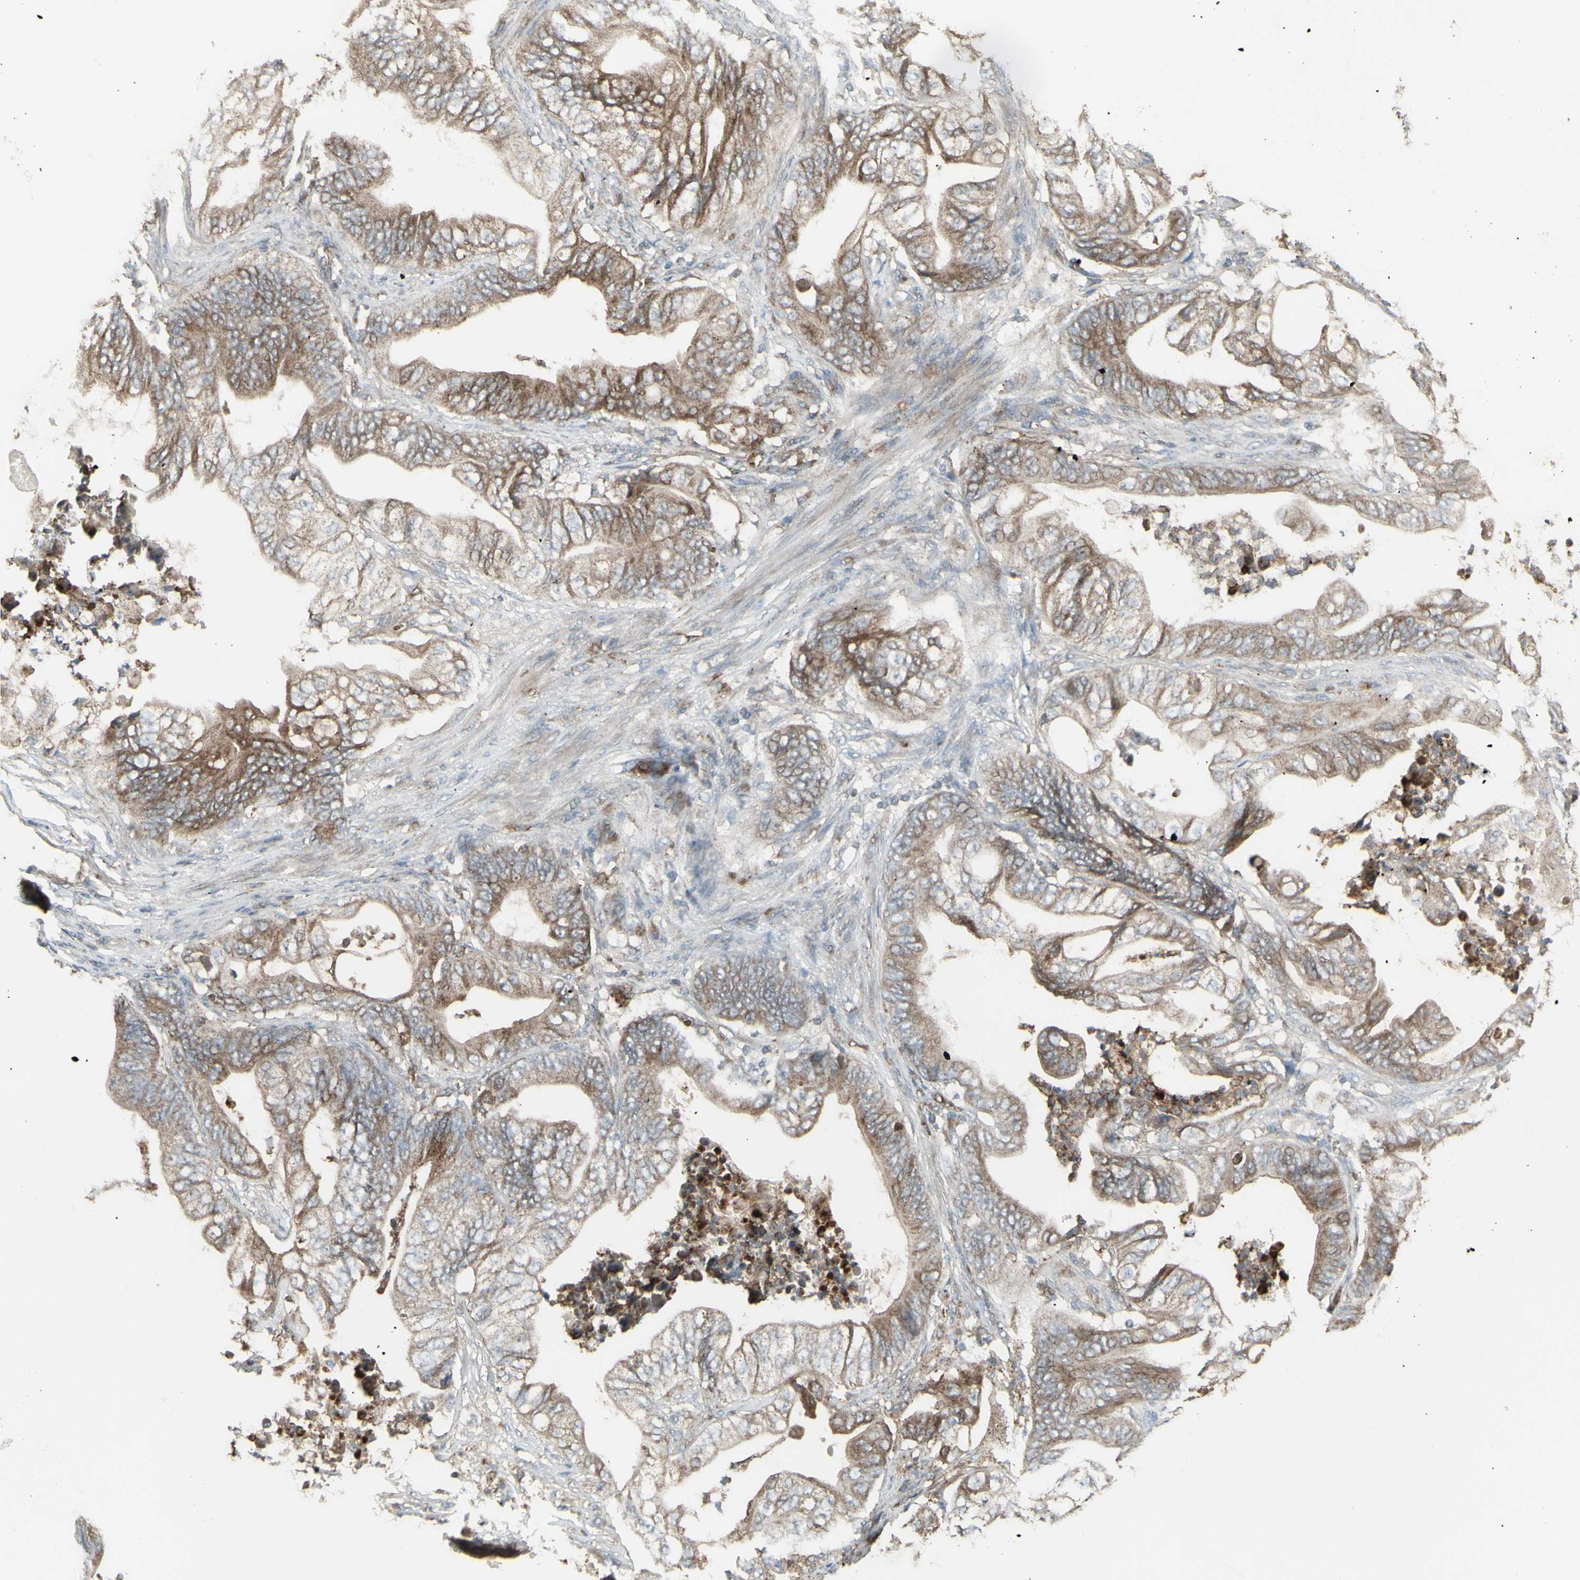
{"staining": {"intensity": "moderate", "quantity": ">75%", "location": "cytoplasmic/membranous"}, "tissue": "stomach cancer", "cell_type": "Tumor cells", "image_type": "cancer", "snomed": [{"axis": "morphology", "description": "Adenocarcinoma, NOS"}, {"axis": "topography", "description": "Stomach"}], "caption": "Protein expression analysis of stomach cancer displays moderate cytoplasmic/membranous positivity in approximately >75% of tumor cells.", "gene": "SHC1", "patient": {"sex": "female", "age": 73}}